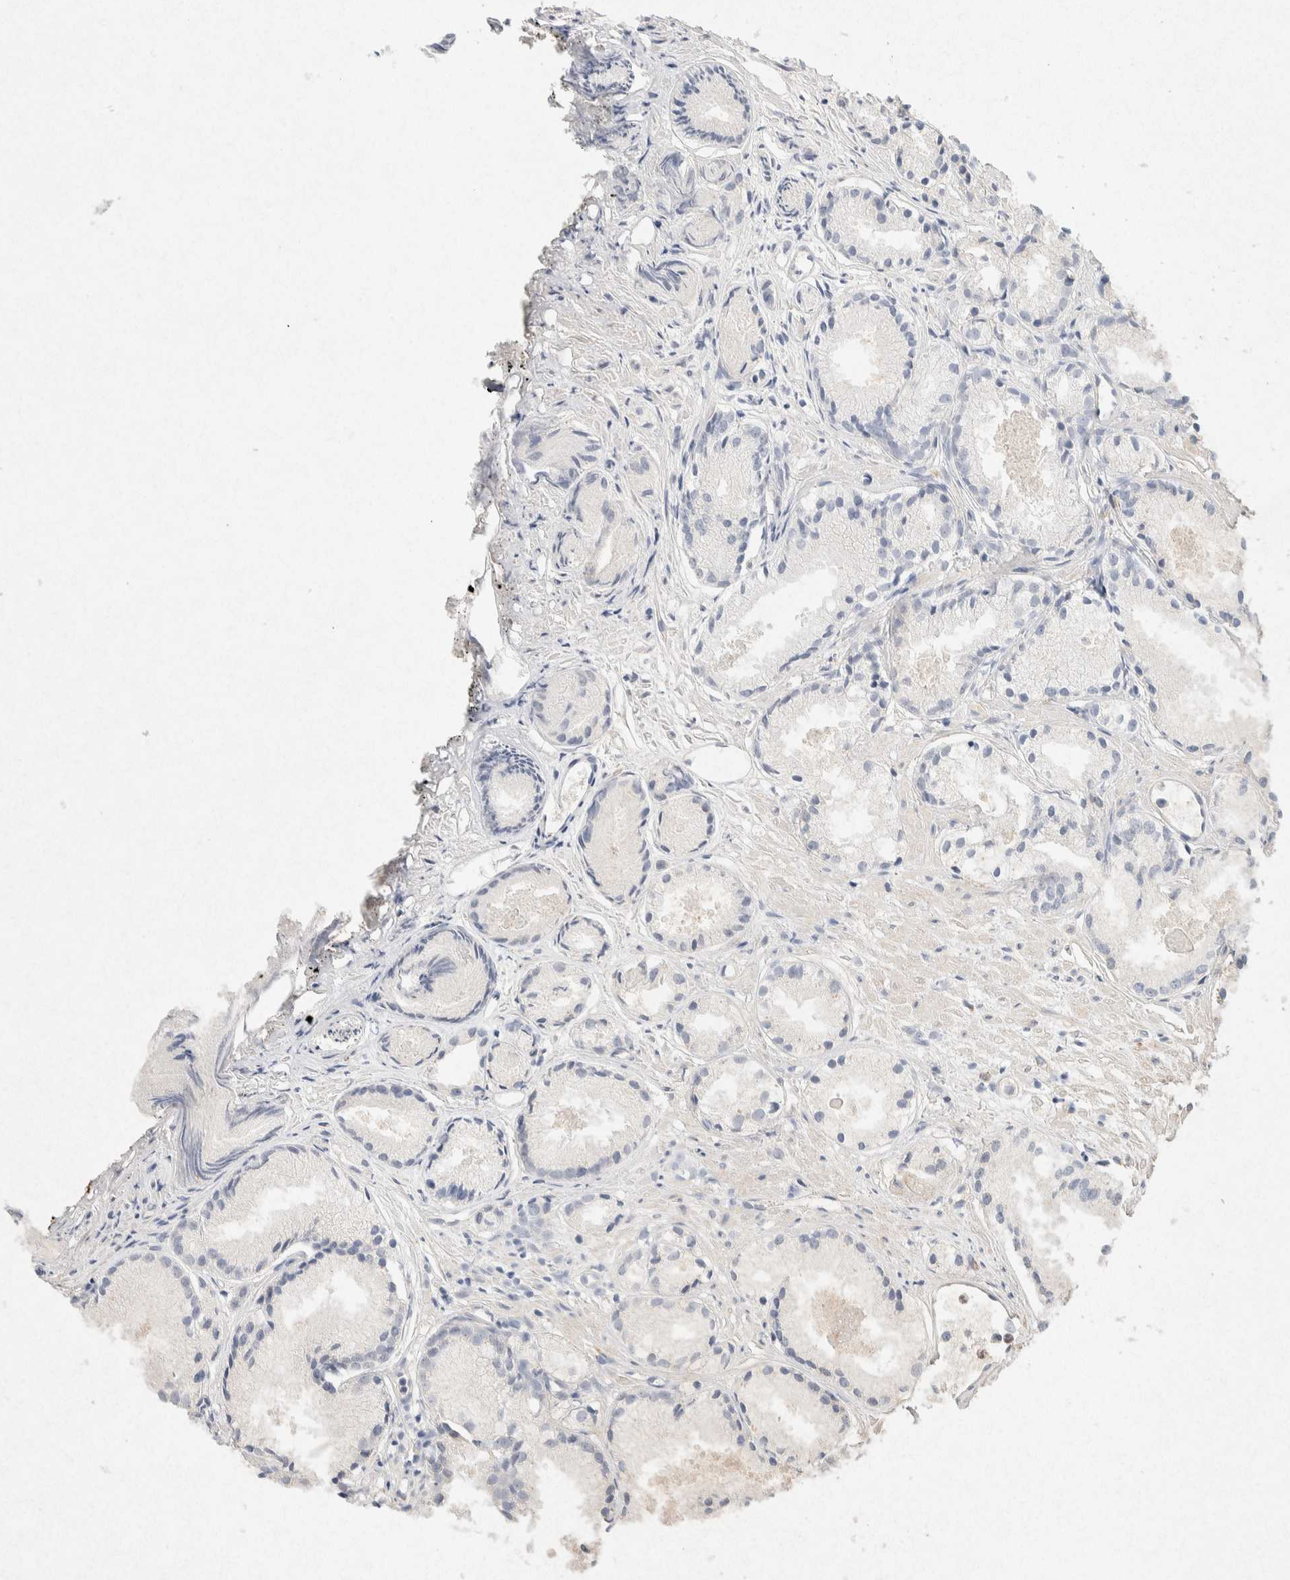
{"staining": {"intensity": "negative", "quantity": "none", "location": "none"}, "tissue": "prostate cancer", "cell_type": "Tumor cells", "image_type": "cancer", "snomed": [{"axis": "morphology", "description": "Adenocarcinoma, Low grade"}, {"axis": "topography", "description": "Prostate"}], "caption": "This is an IHC micrograph of human prostate cancer (low-grade adenocarcinoma). There is no staining in tumor cells.", "gene": "GNAI1", "patient": {"sex": "male", "age": 72}}